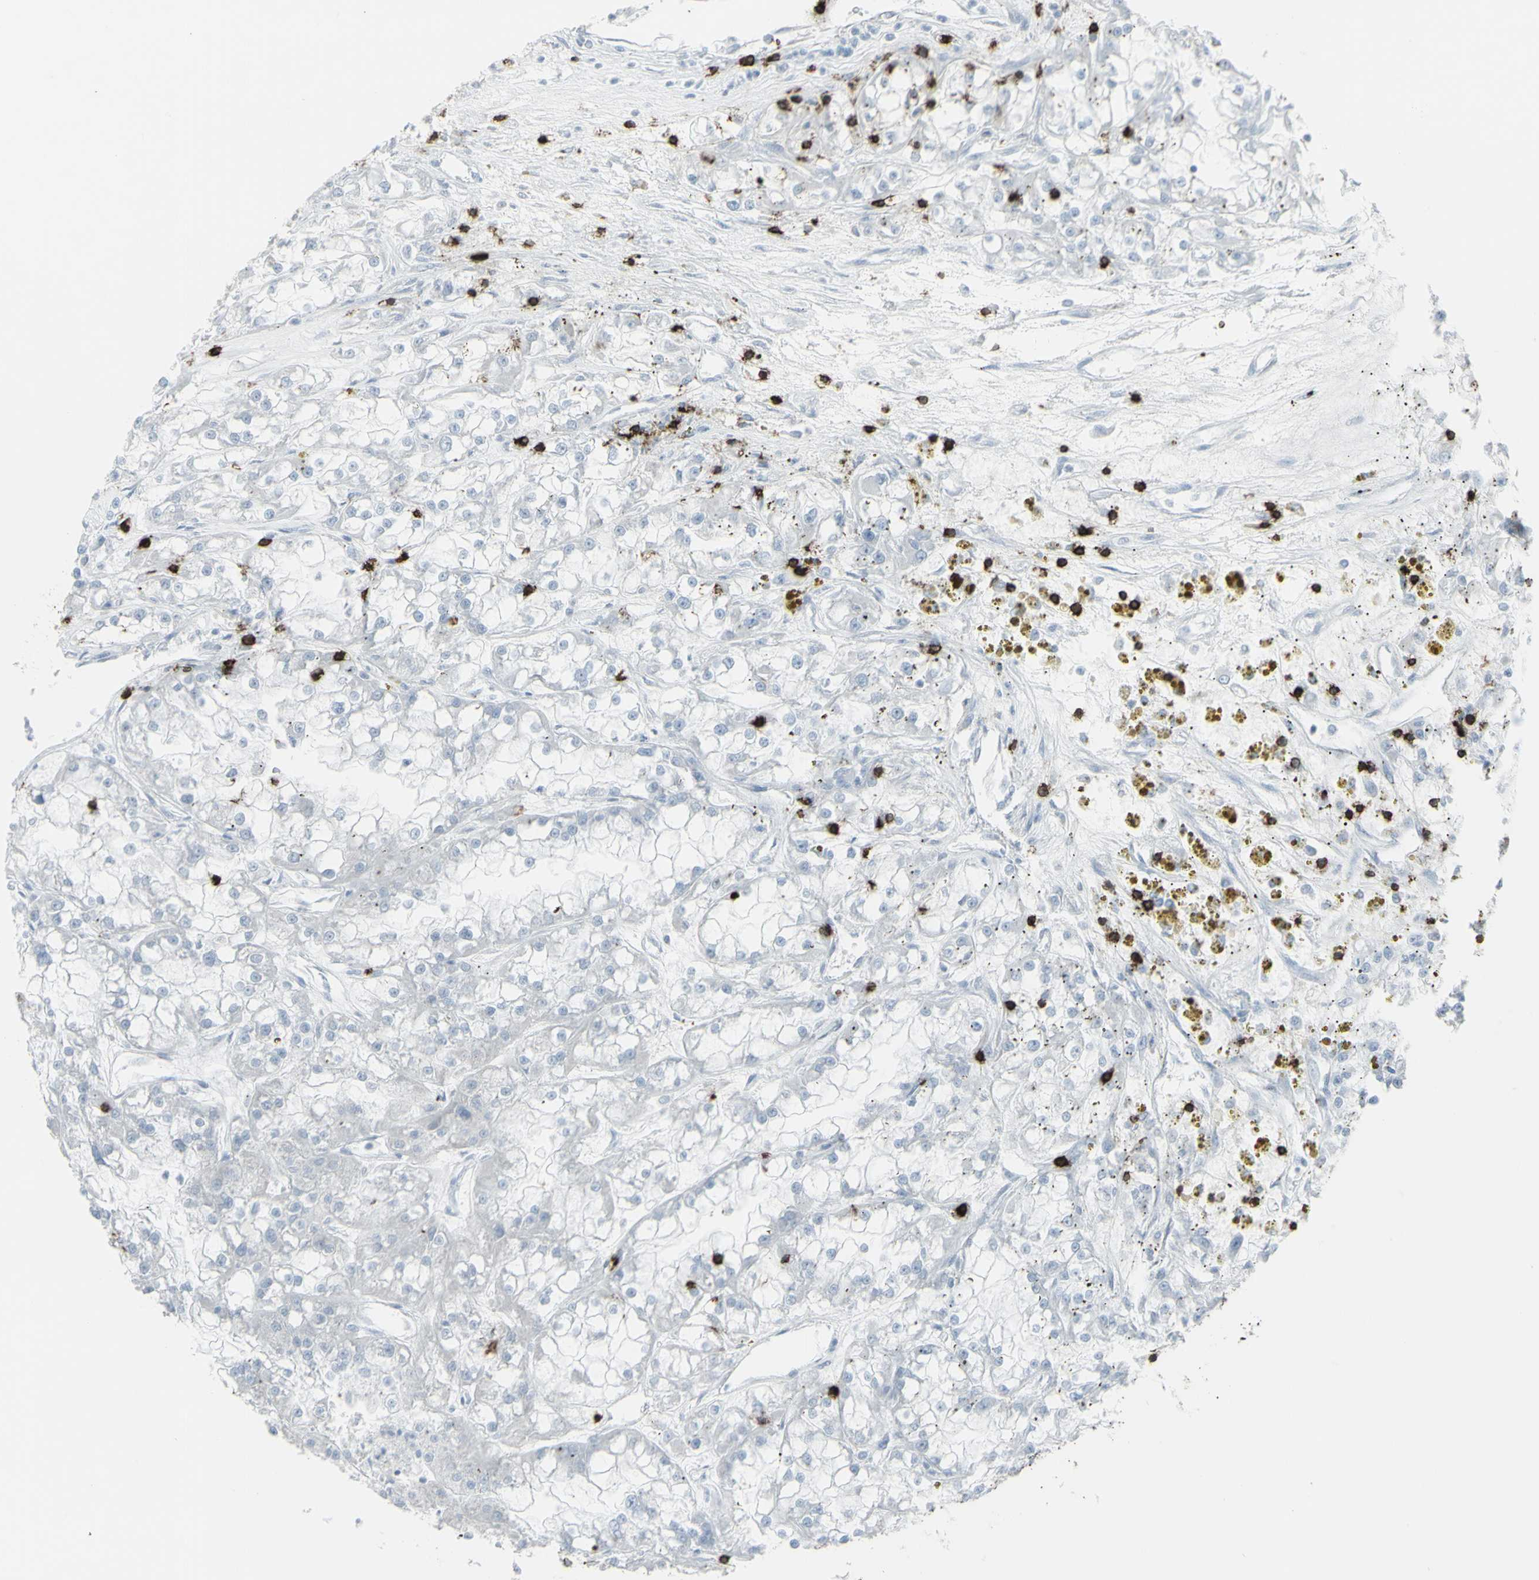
{"staining": {"intensity": "negative", "quantity": "none", "location": "none"}, "tissue": "renal cancer", "cell_type": "Tumor cells", "image_type": "cancer", "snomed": [{"axis": "morphology", "description": "Adenocarcinoma, NOS"}, {"axis": "topography", "description": "Kidney"}], "caption": "Tumor cells are negative for brown protein staining in renal cancer. (IHC, brightfield microscopy, high magnification).", "gene": "CD247", "patient": {"sex": "female", "age": 52}}